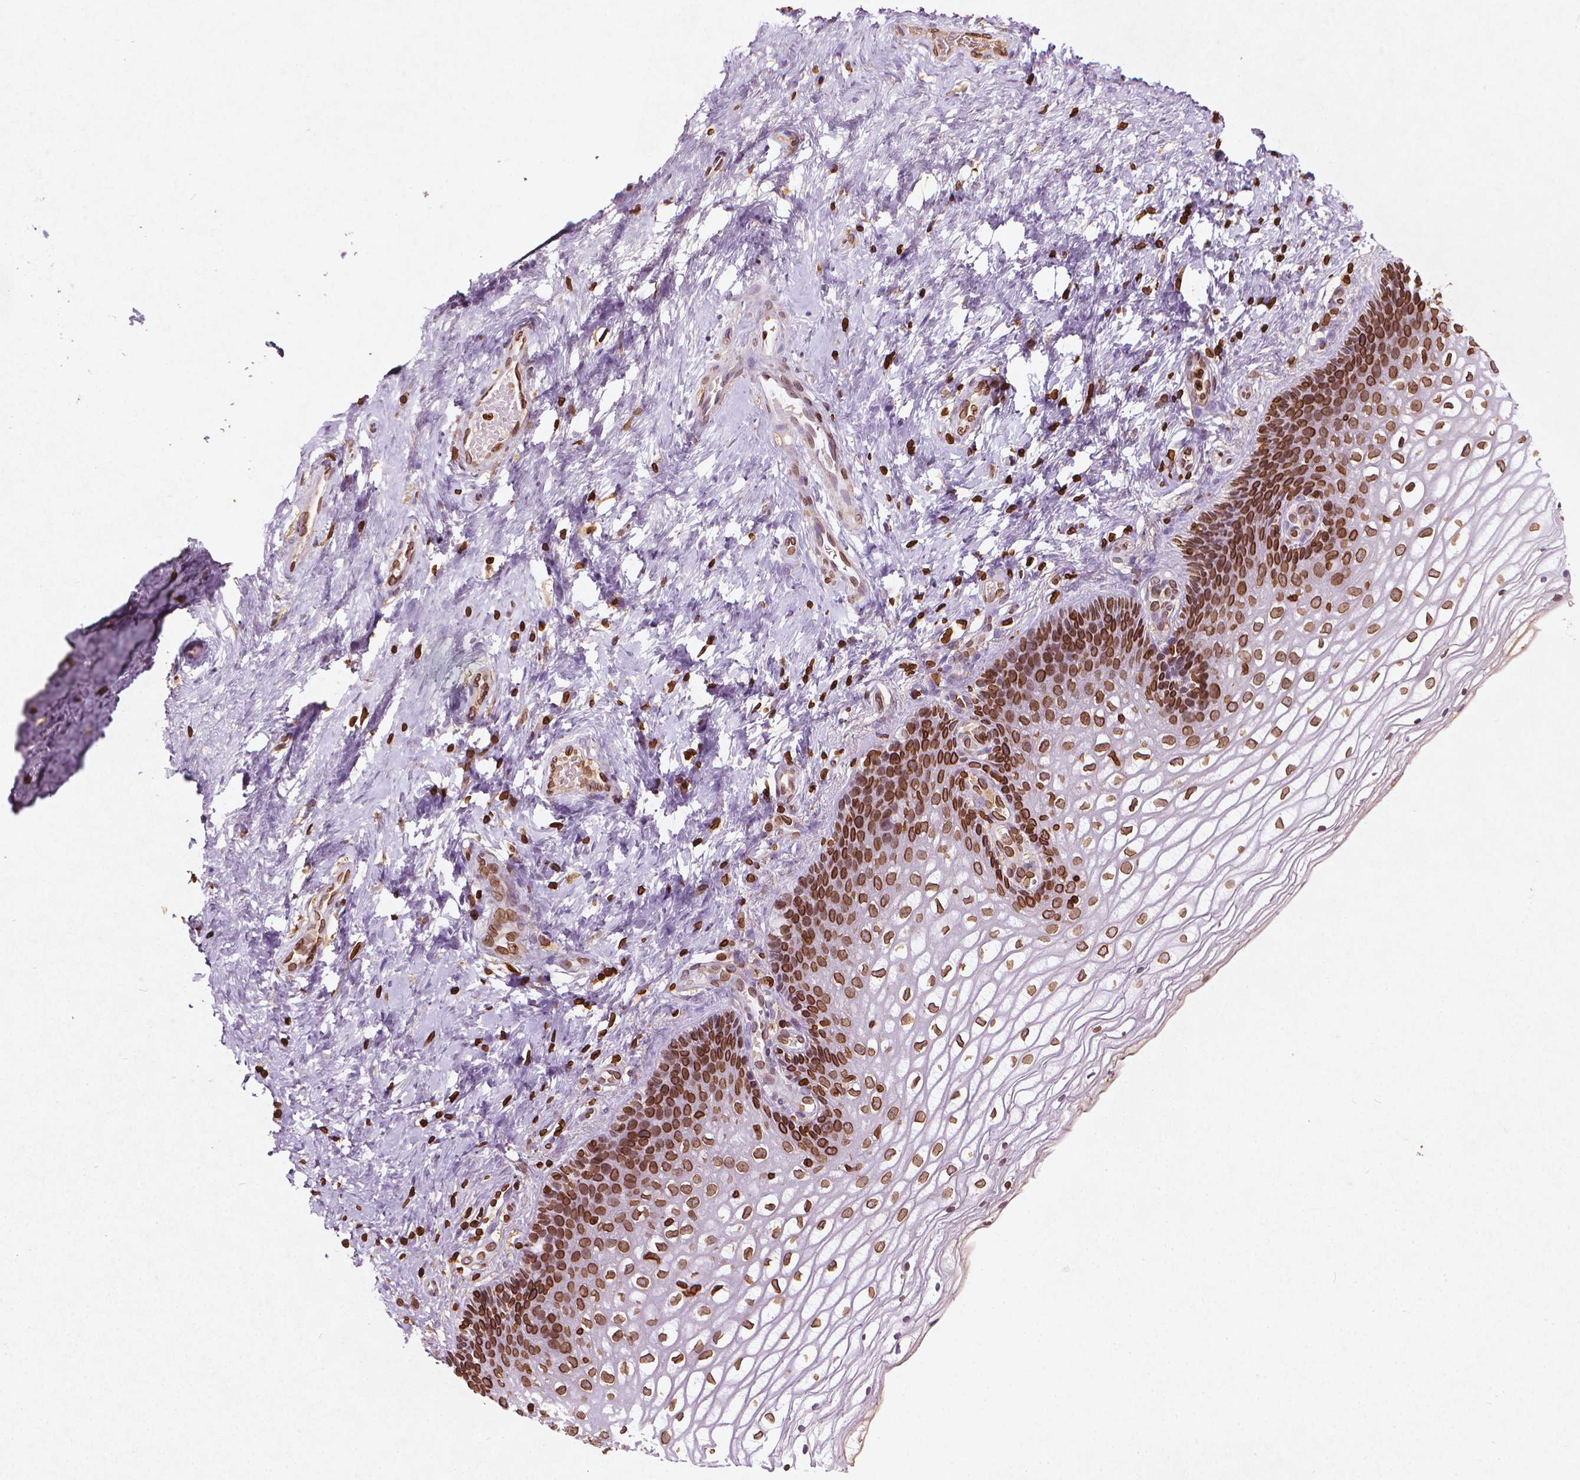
{"staining": {"intensity": "strong", "quantity": ">75%", "location": "cytoplasmic/membranous,nuclear"}, "tissue": "cervix", "cell_type": "Glandular cells", "image_type": "normal", "snomed": [{"axis": "morphology", "description": "Normal tissue, NOS"}, {"axis": "topography", "description": "Cervix"}], "caption": "Immunohistochemistry (DAB (3,3'-diaminobenzidine)) staining of normal cervix reveals strong cytoplasmic/membranous,nuclear protein expression in about >75% of glandular cells. The staining was performed using DAB, with brown indicating positive protein expression. Nuclei are stained blue with hematoxylin.", "gene": "LMNB1", "patient": {"sex": "female", "age": 34}}